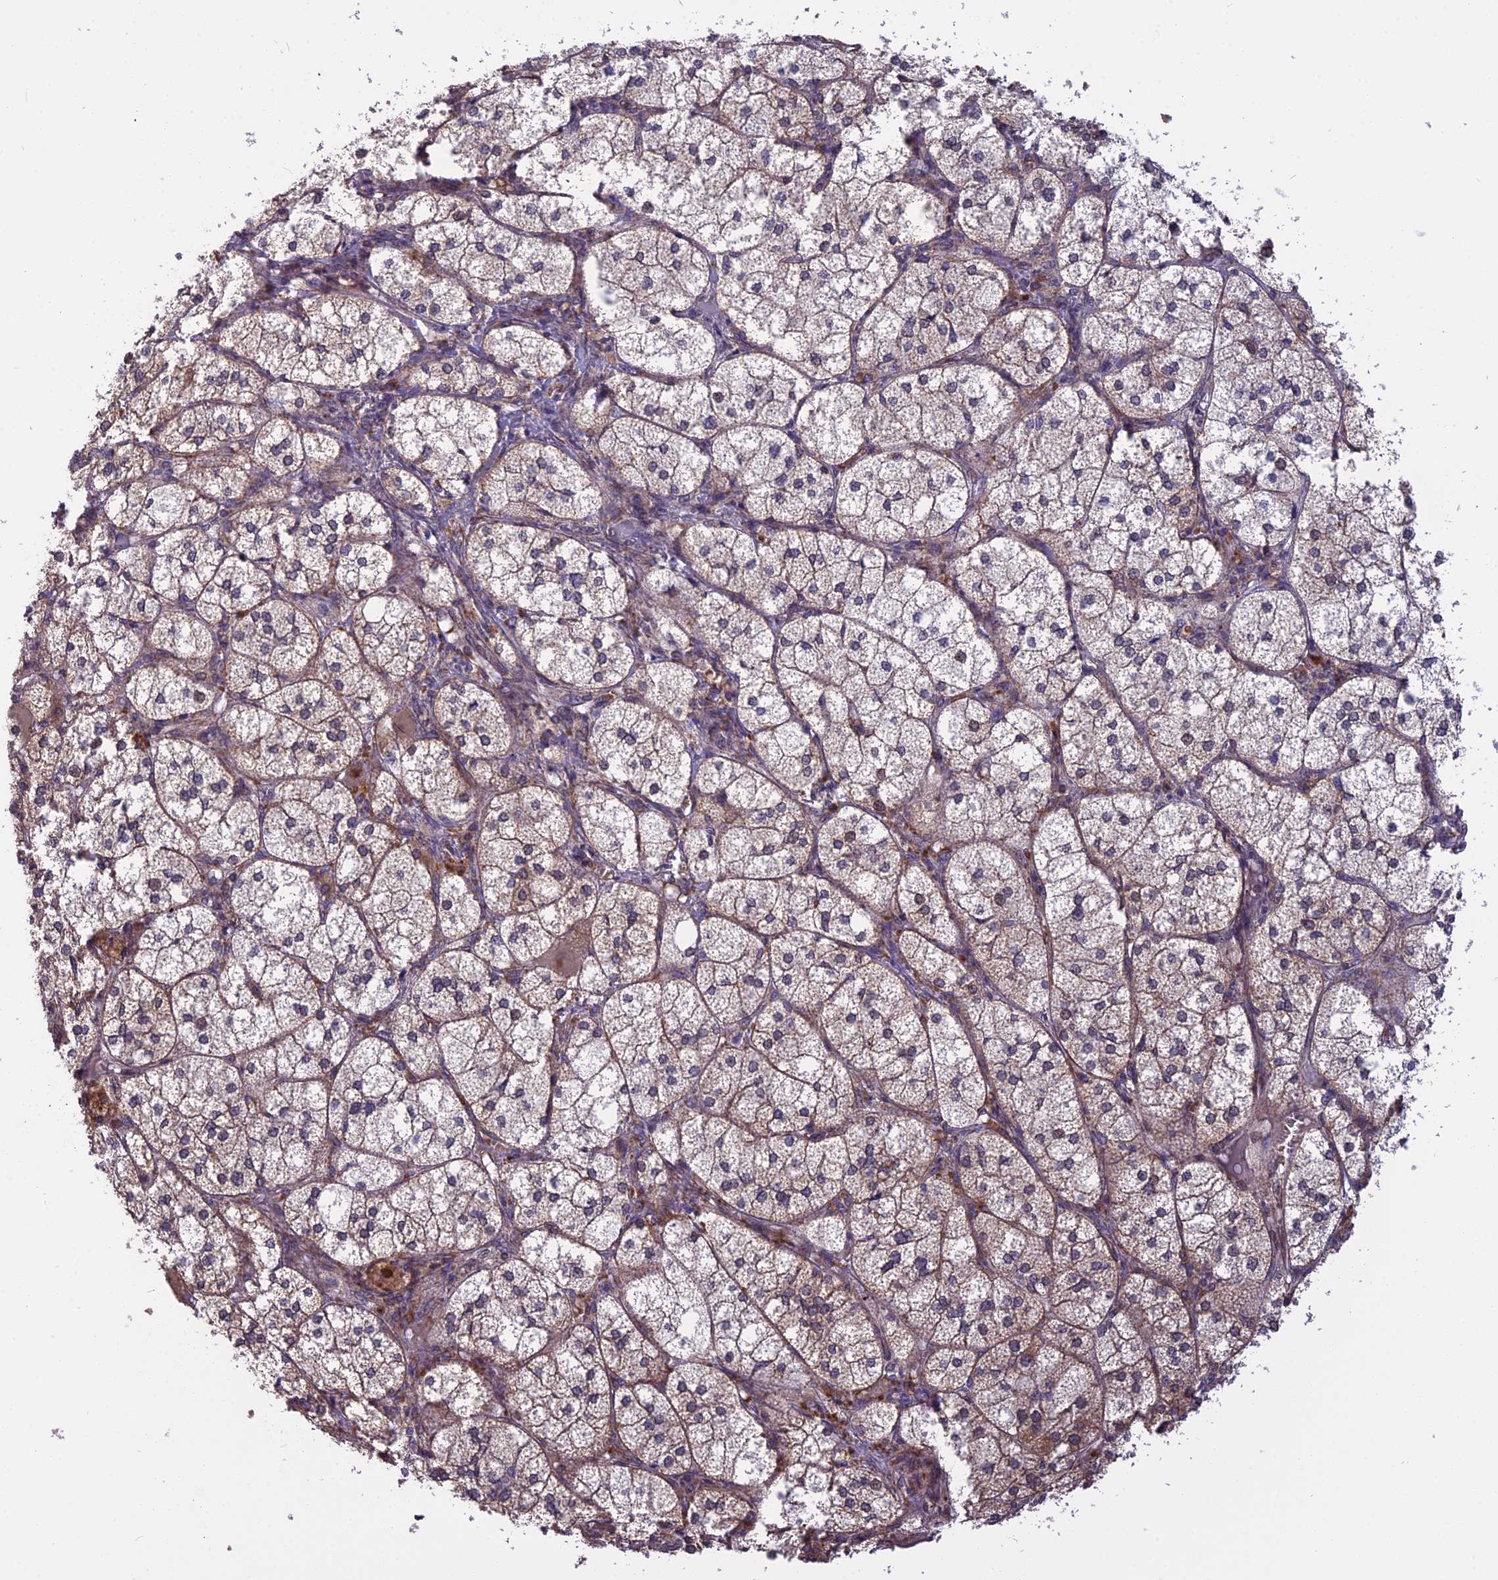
{"staining": {"intensity": "strong", "quantity": "25%-75%", "location": "cytoplasmic/membranous"}, "tissue": "adrenal gland", "cell_type": "Glandular cells", "image_type": "normal", "snomed": [{"axis": "morphology", "description": "Normal tissue, NOS"}, {"axis": "topography", "description": "Adrenal gland"}], "caption": "Protein expression analysis of benign adrenal gland exhibits strong cytoplasmic/membranous expression in about 25%-75% of glandular cells.", "gene": "CHMP2A", "patient": {"sex": "female", "age": 61}}